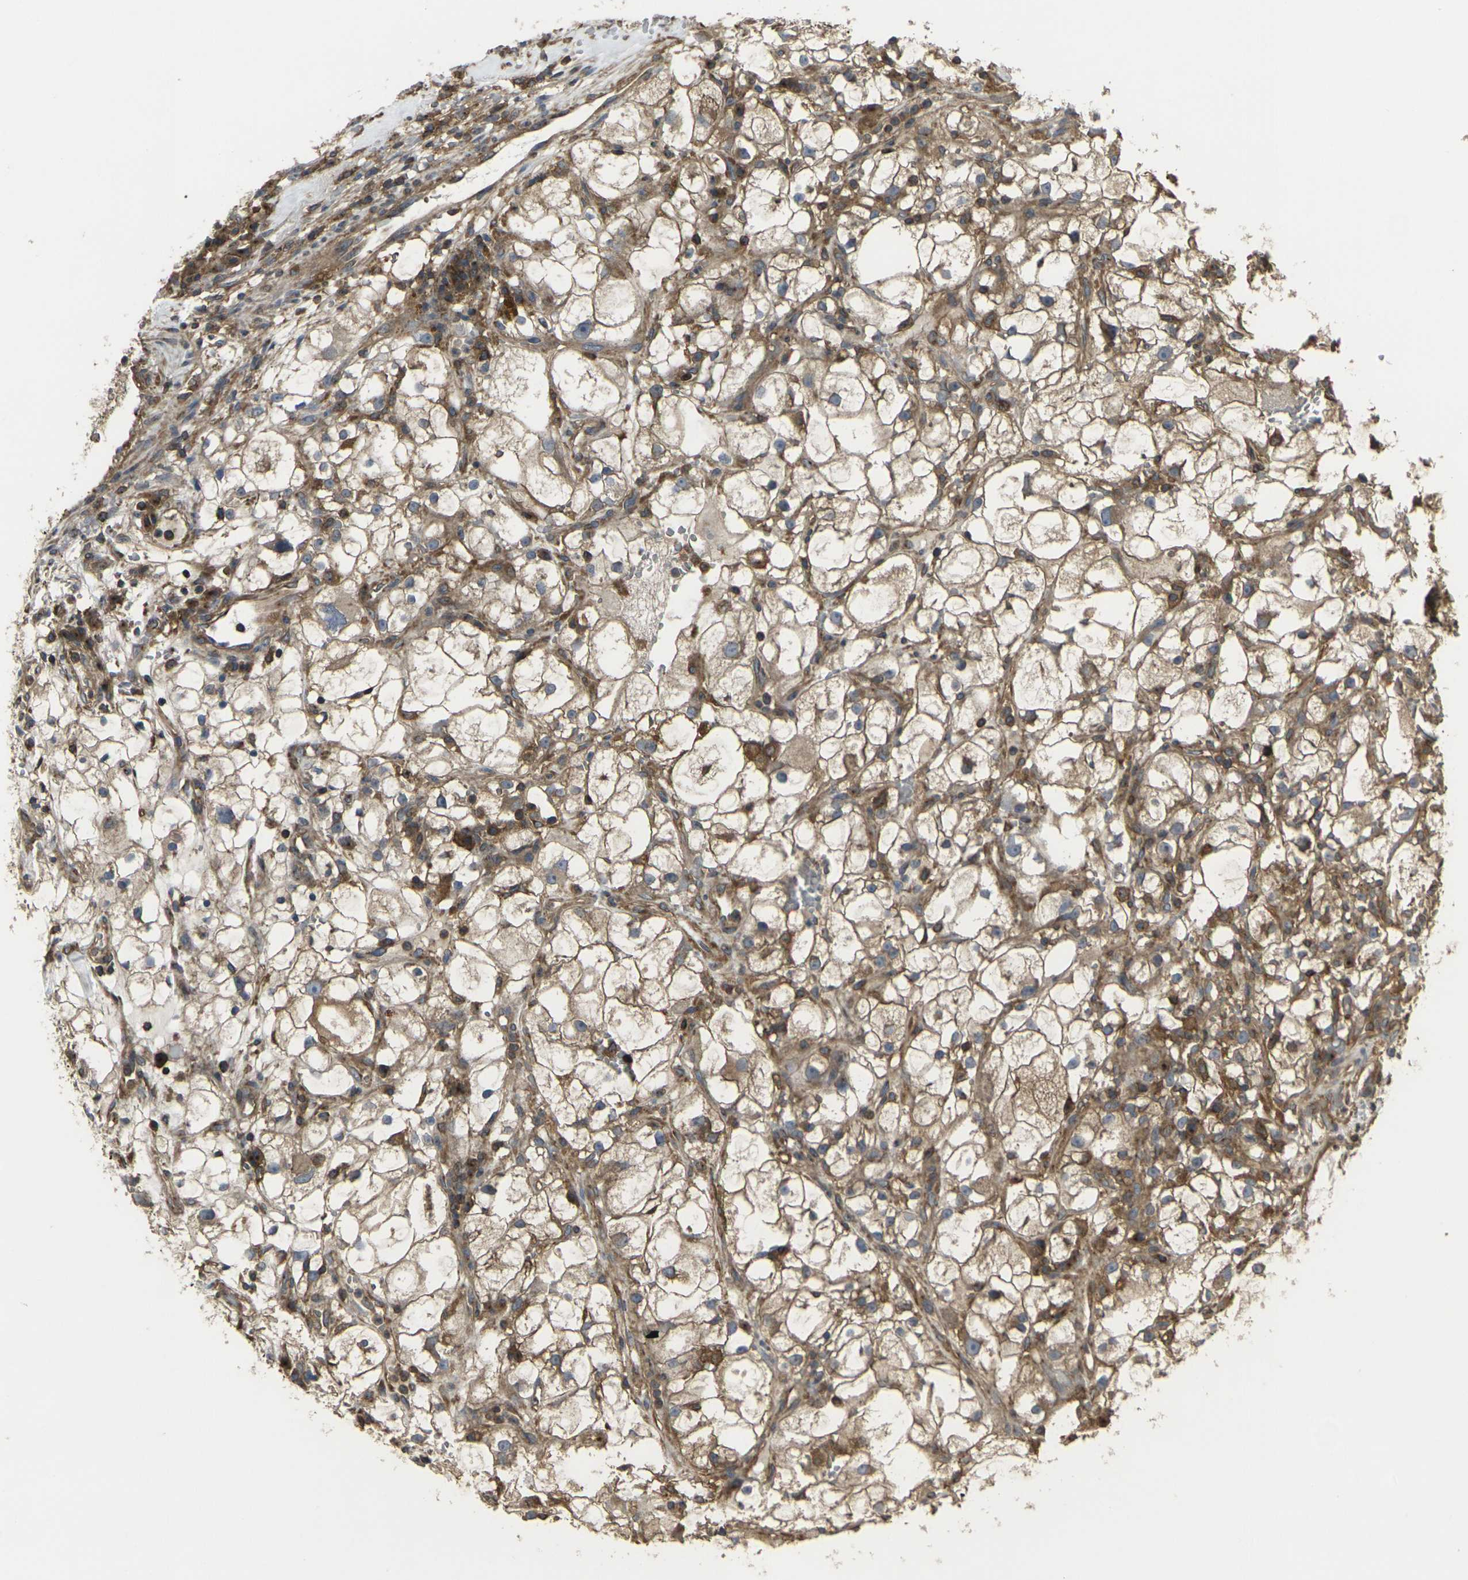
{"staining": {"intensity": "moderate", "quantity": ">75%", "location": "cytoplasmic/membranous"}, "tissue": "renal cancer", "cell_type": "Tumor cells", "image_type": "cancer", "snomed": [{"axis": "morphology", "description": "Adenocarcinoma, NOS"}, {"axis": "topography", "description": "Kidney"}], "caption": "IHC histopathology image of neoplastic tissue: renal cancer stained using immunohistochemistry demonstrates medium levels of moderate protein expression localized specifically in the cytoplasmic/membranous of tumor cells, appearing as a cytoplasmic/membranous brown color.", "gene": "PRKACB", "patient": {"sex": "female", "age": 60}}